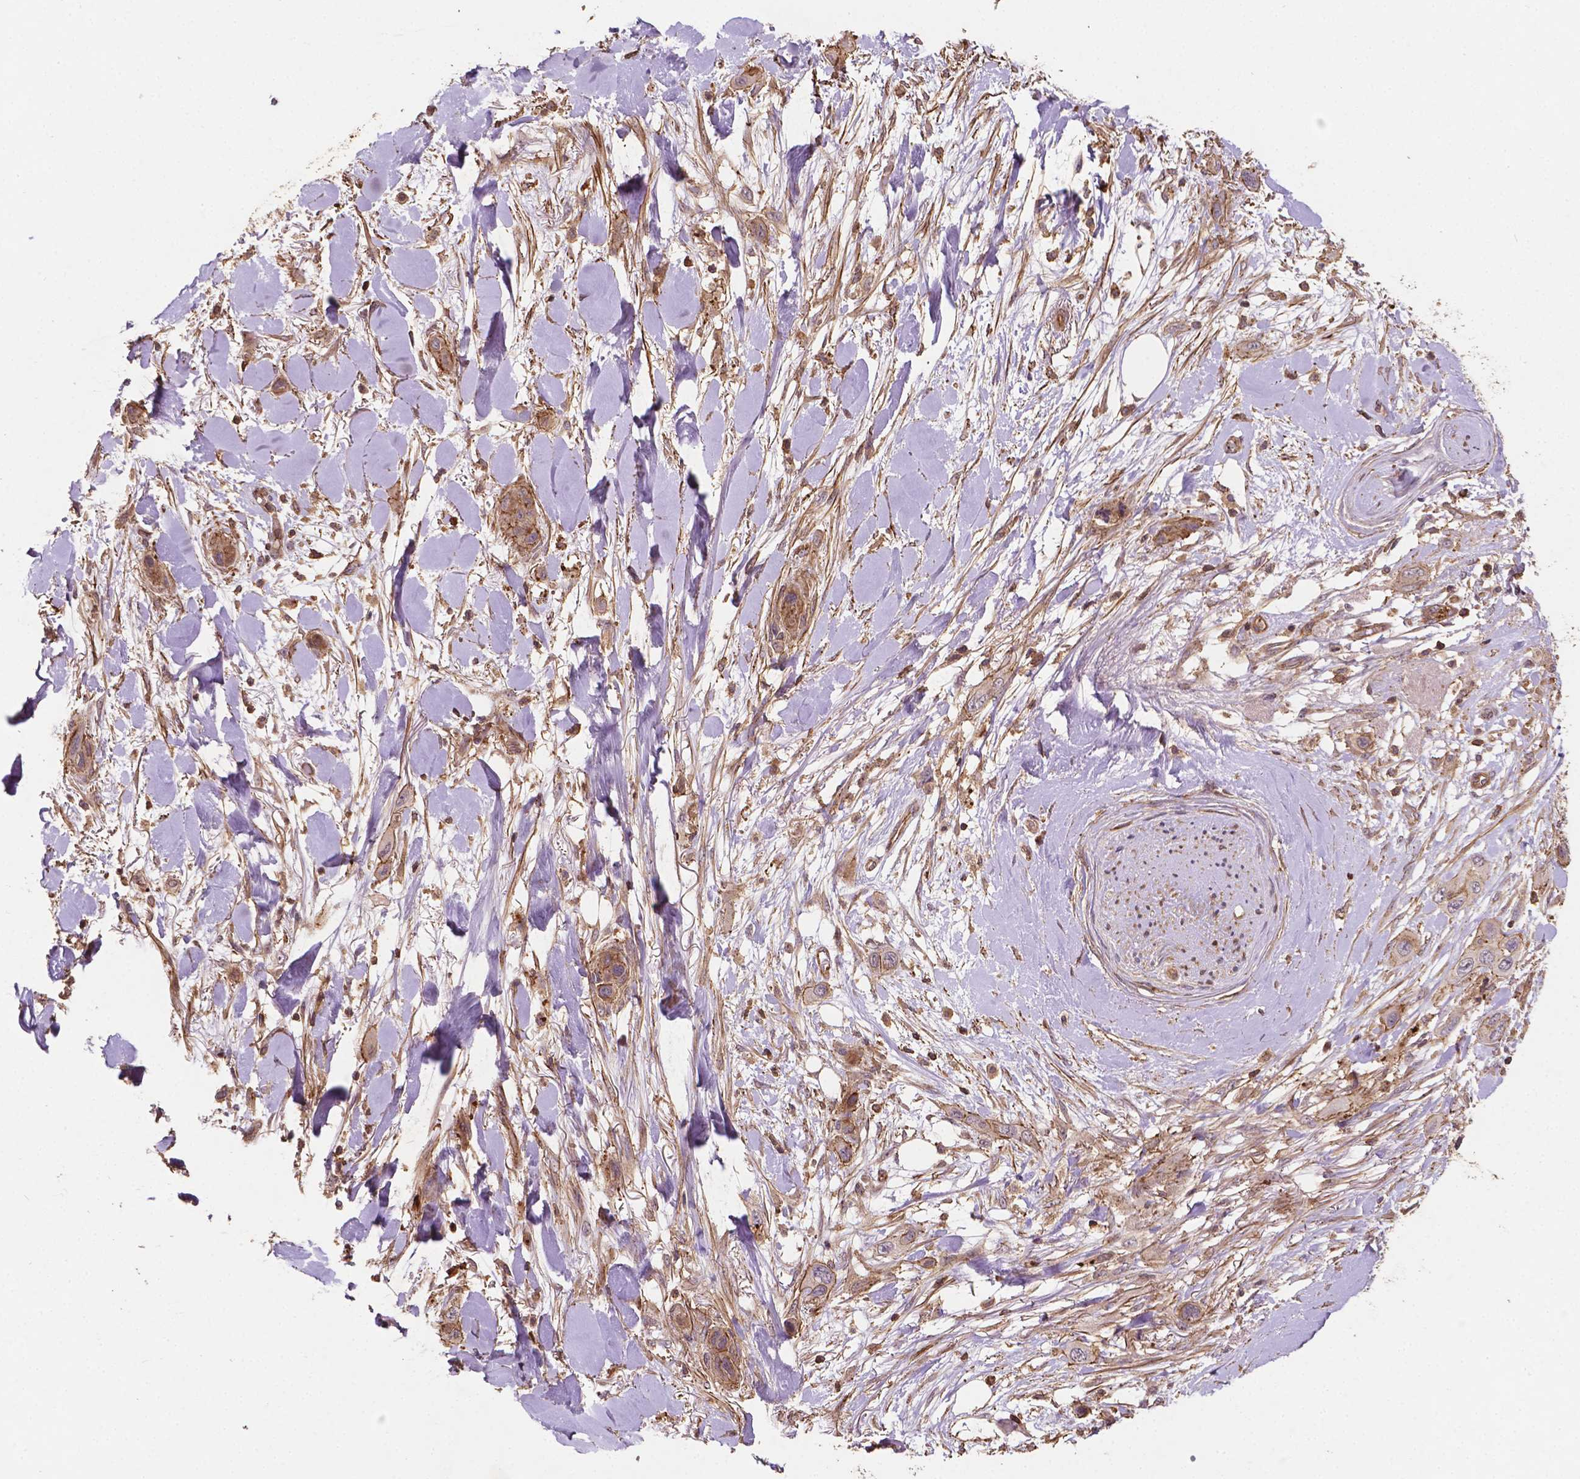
{"staining": {"intensity": "moderate", "quantity": ">75%", "location": "cytoplasmic/membranous"}, "tissue": "skin cancer", "cell_type": "Tumor cells", "image_type": "cancer", "snomed": [{"axis": "morphology", "description": "Squamous cell carcinoma, NOS"}, {"axis": "topography", "description": "Skin"}], "caption": "Immunohistochemical staining of skin cancer exhibits medium levels of moderate cytoplasmic/membranous staining in approximately >75% of tumor cells.", "gene": "ZMYND19", "patient": {"sex": "male", "age": 79}}